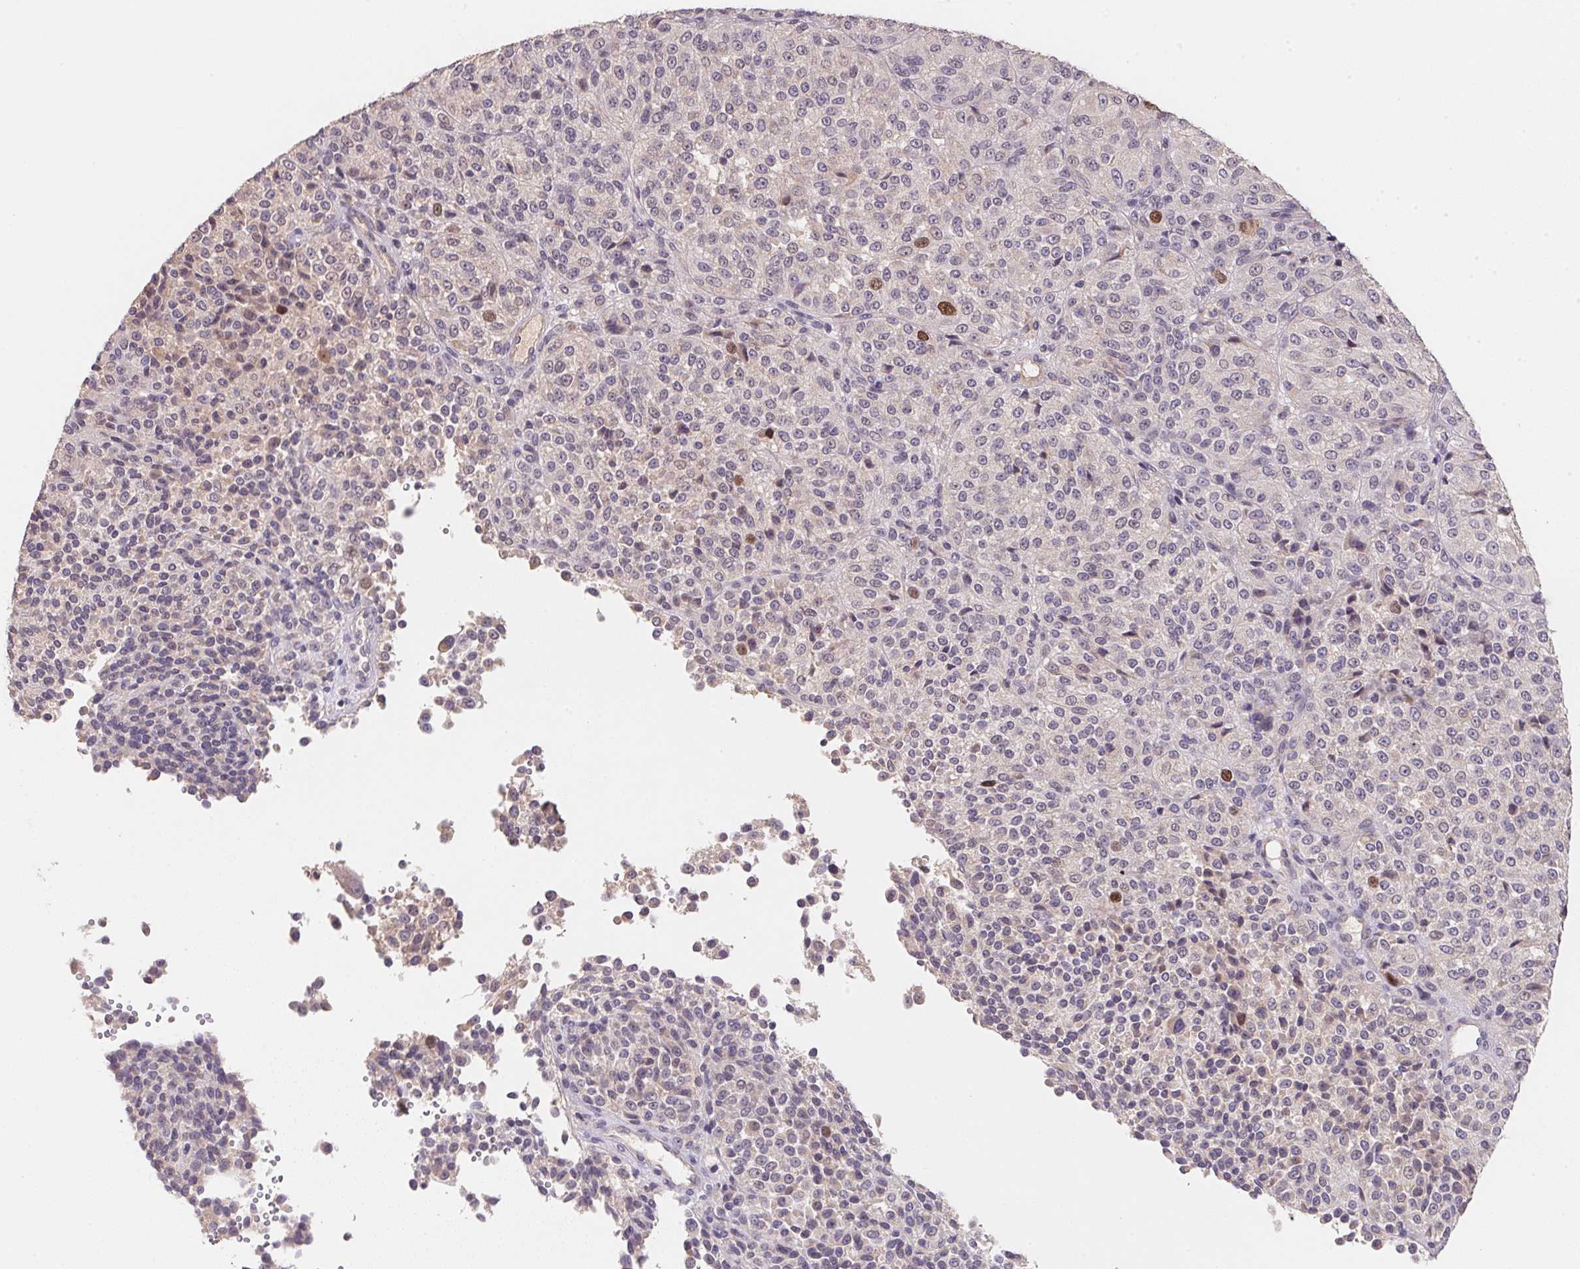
{"staining": {"intensity": "moderate", "quantity": "<25%", "location": "nuclear"}, "tissue": "melanoma", "cell_type": "Tumor cells", "image_type": "cancer", "snomed": [{"axis": "morphology", "description": "Malignant melanoma, Metastatic site"}, {"axis": "topography", "description": "Brain"}], "caption": "High-magnification brightfield microscopy of malignant melanoma (metastatic site) stained with DAB (brown) and counterstained with hematoxylin (blue). tumor cells exhibit moderate nuclear staining is identified in about<25% of cells.", "gene": "KIFC1", "patient": {"sex": "female", "age": 56}}